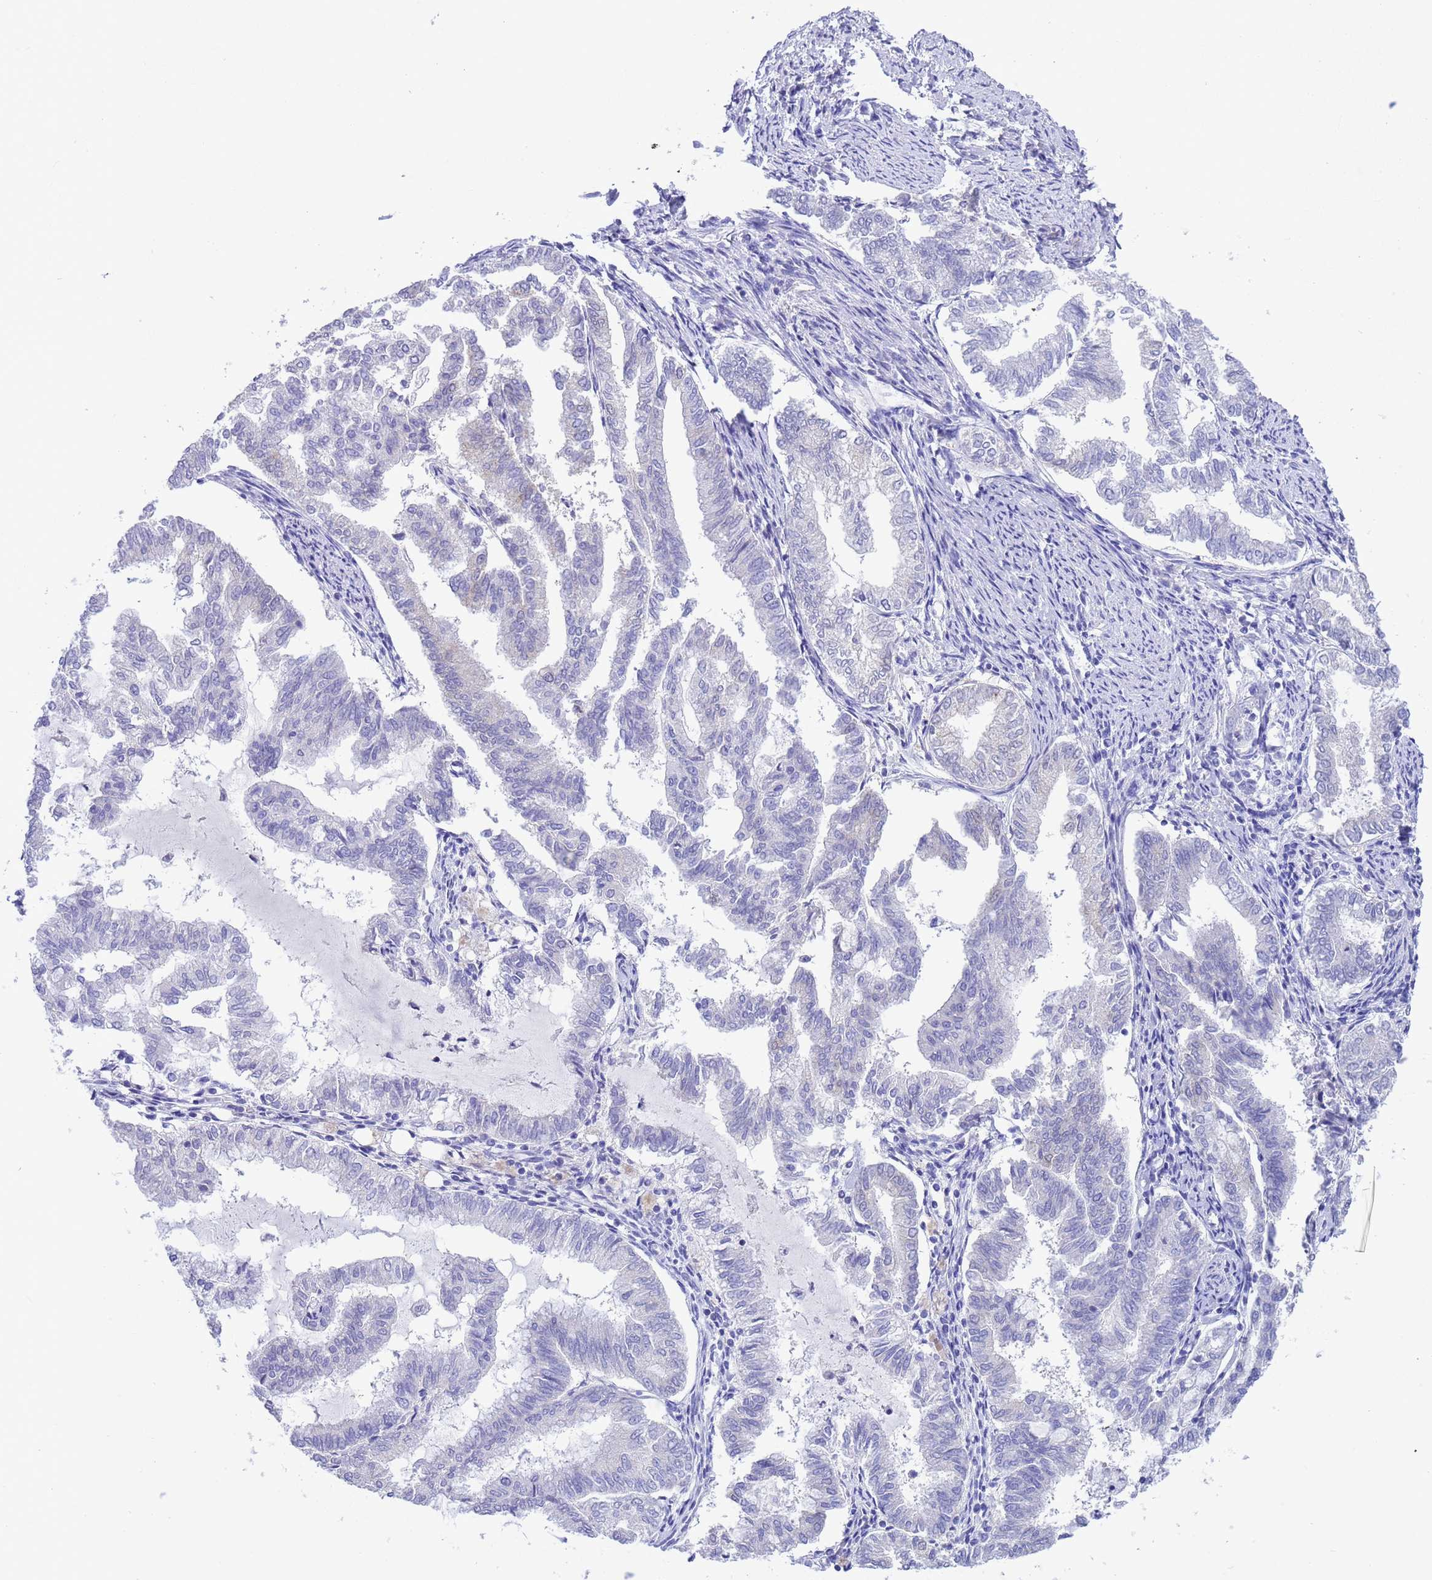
{"staining": {"intensity": "negative", "quantity": "none", "location": "none"}, "tissue": "endometrial cancer", "cell_type": "Tumor cells", "image_type": "cancer", "snomed": [{"axis": "morphology", "description": "Adenocarcinoma, NOS"}, {"axis": "topography", "description": "Endometrium"}], "caption": "IHC image of human endometrial cancer stained for a protein (brown), which exhibits no positivity in tumor cells.", "gene": "GSTM1", "patient": {"sex": "female", "age": 79}}